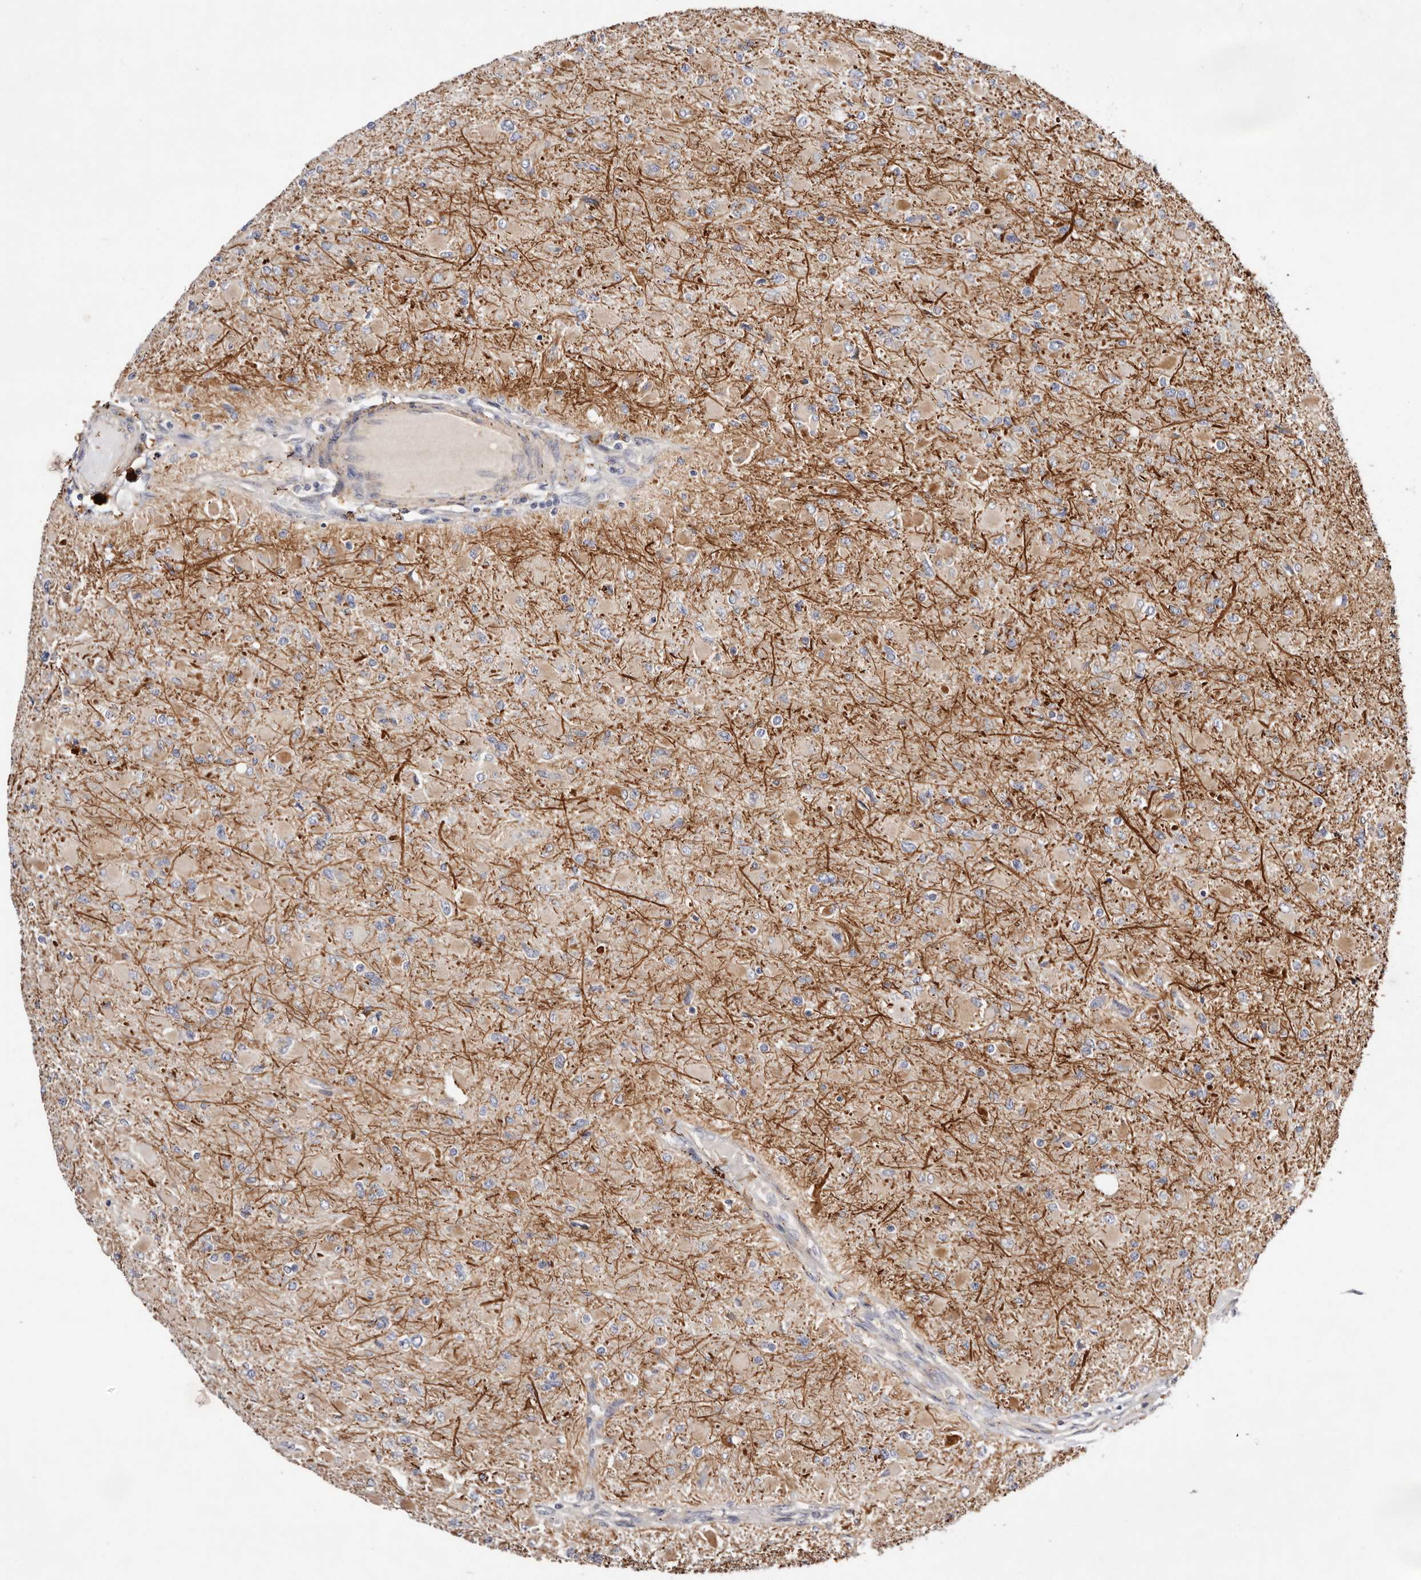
{"staining": {"intensity": "weak", "quantity": "<25%", "location": "cytoplasmic/membranous"}, "tissue": "glioma", "cell_type": "Tumor cells", "image_type": "cancer", "snomed": [{"axis": "morphology", "description": "Glioma, malignant, High grade"}, {"axis": "topography", "description": "Cerebral cortex"}], "caption": "An immunohistochemistry photomicrograph of malignant glioma (high-grade) is shown. There is no staining in tumor cells of malignant glioma (high-grade).", "gene": "MACF1", "patient": {"sex": "female", "age": 36}}